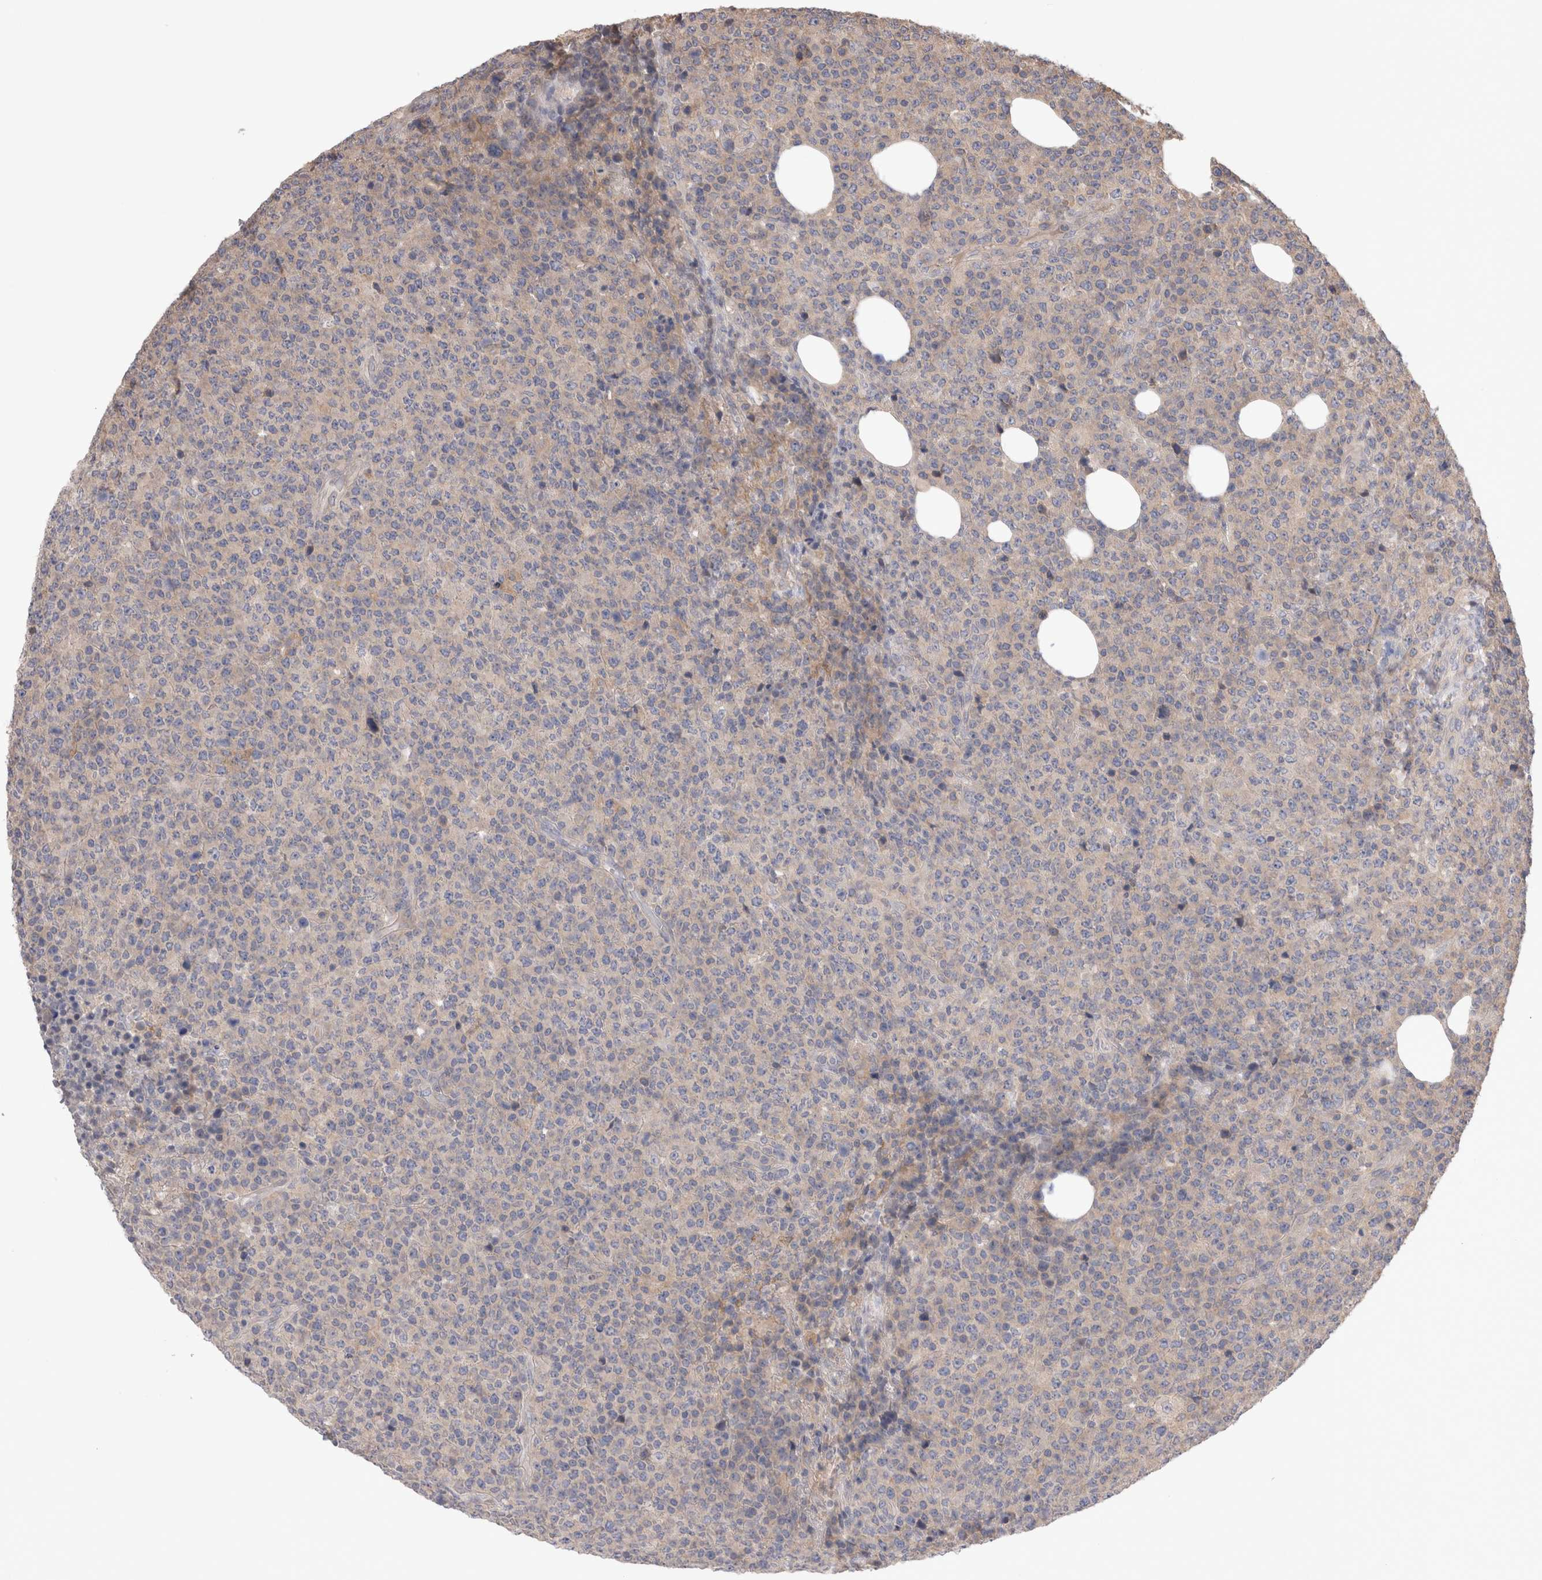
{"staining": {"intensity": "weak", "quantity": "<25%", "location": "cytoplasmic/membranous"}, "tissue": "lymphoma", "cell_type": "Tumor cells", "image_type": "cancer", "snomed": [{"axis": "morphology", "description": "Malignant lymphoma, non-Hodgkin's type, High grade"}, {"axis": "topography", "description": "Lymph node"}], "caption": "IHC photomicrograph of lymphoma stained for a protein (brown), which reveals no expression in tumor cells.", "gene": "OTOR", "patient": {"sex": "male", "age": 13}}